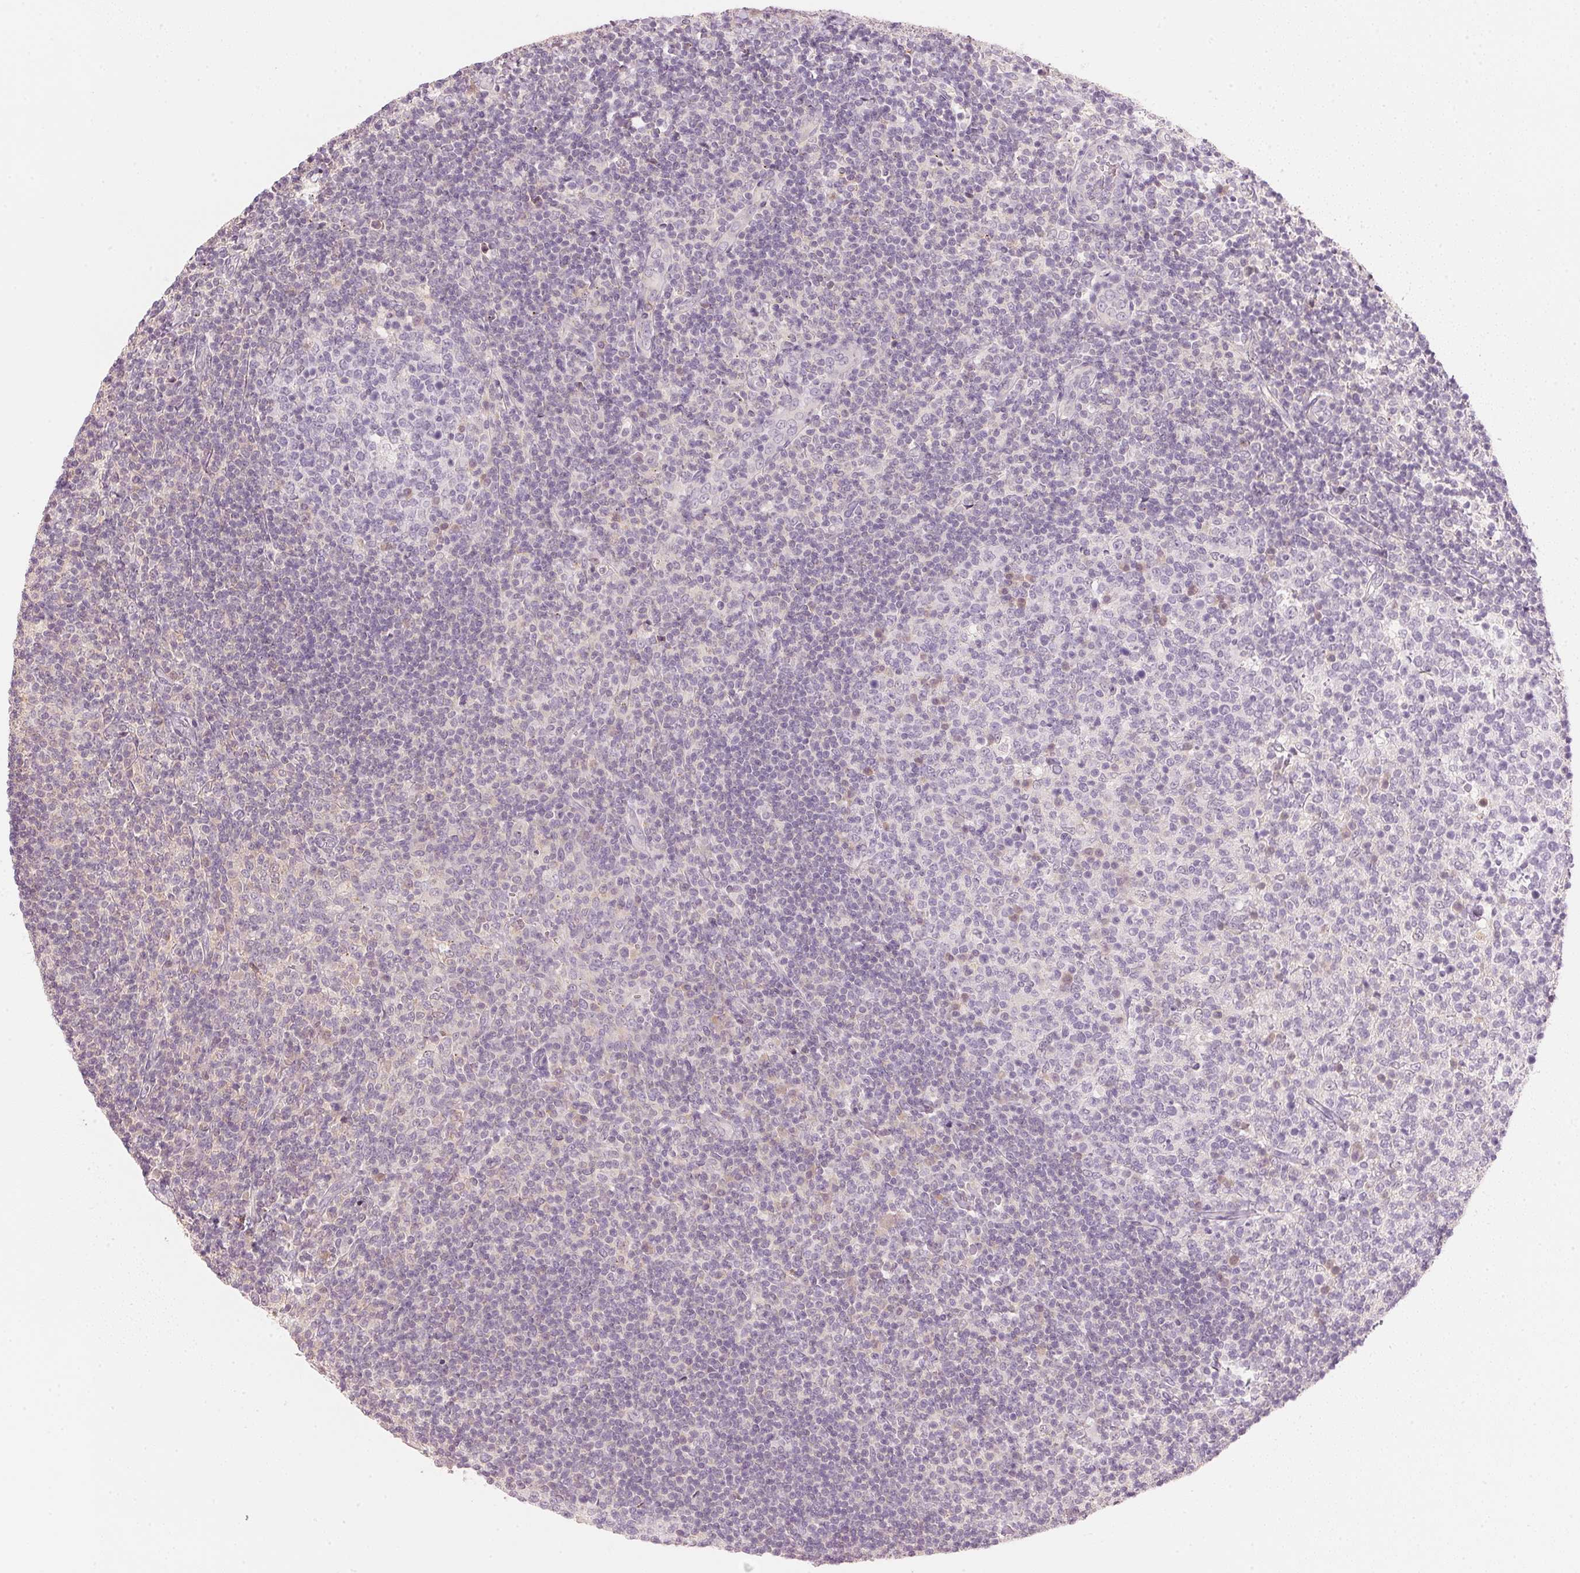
{"staining": {"intensity": "negative", "quantity": "none", "location": "none"}, "tissue": "tonsil", "cell_type": "Germinal center cells", "image_type": "normal", "snomed": [{"axis": "morphology", "description": "Normal tissue, NOS"}, {"axis": "topography", "description": "Tonsil"}], "caption": "Tonsil was stained to show a protein in brown. There is no significant expression in germinal center cells. (DAB IHC visualized using brightfield microscopy, high magnification).", "gene": "HOXB13", "patient": {"sex": "female", "age": 10}}